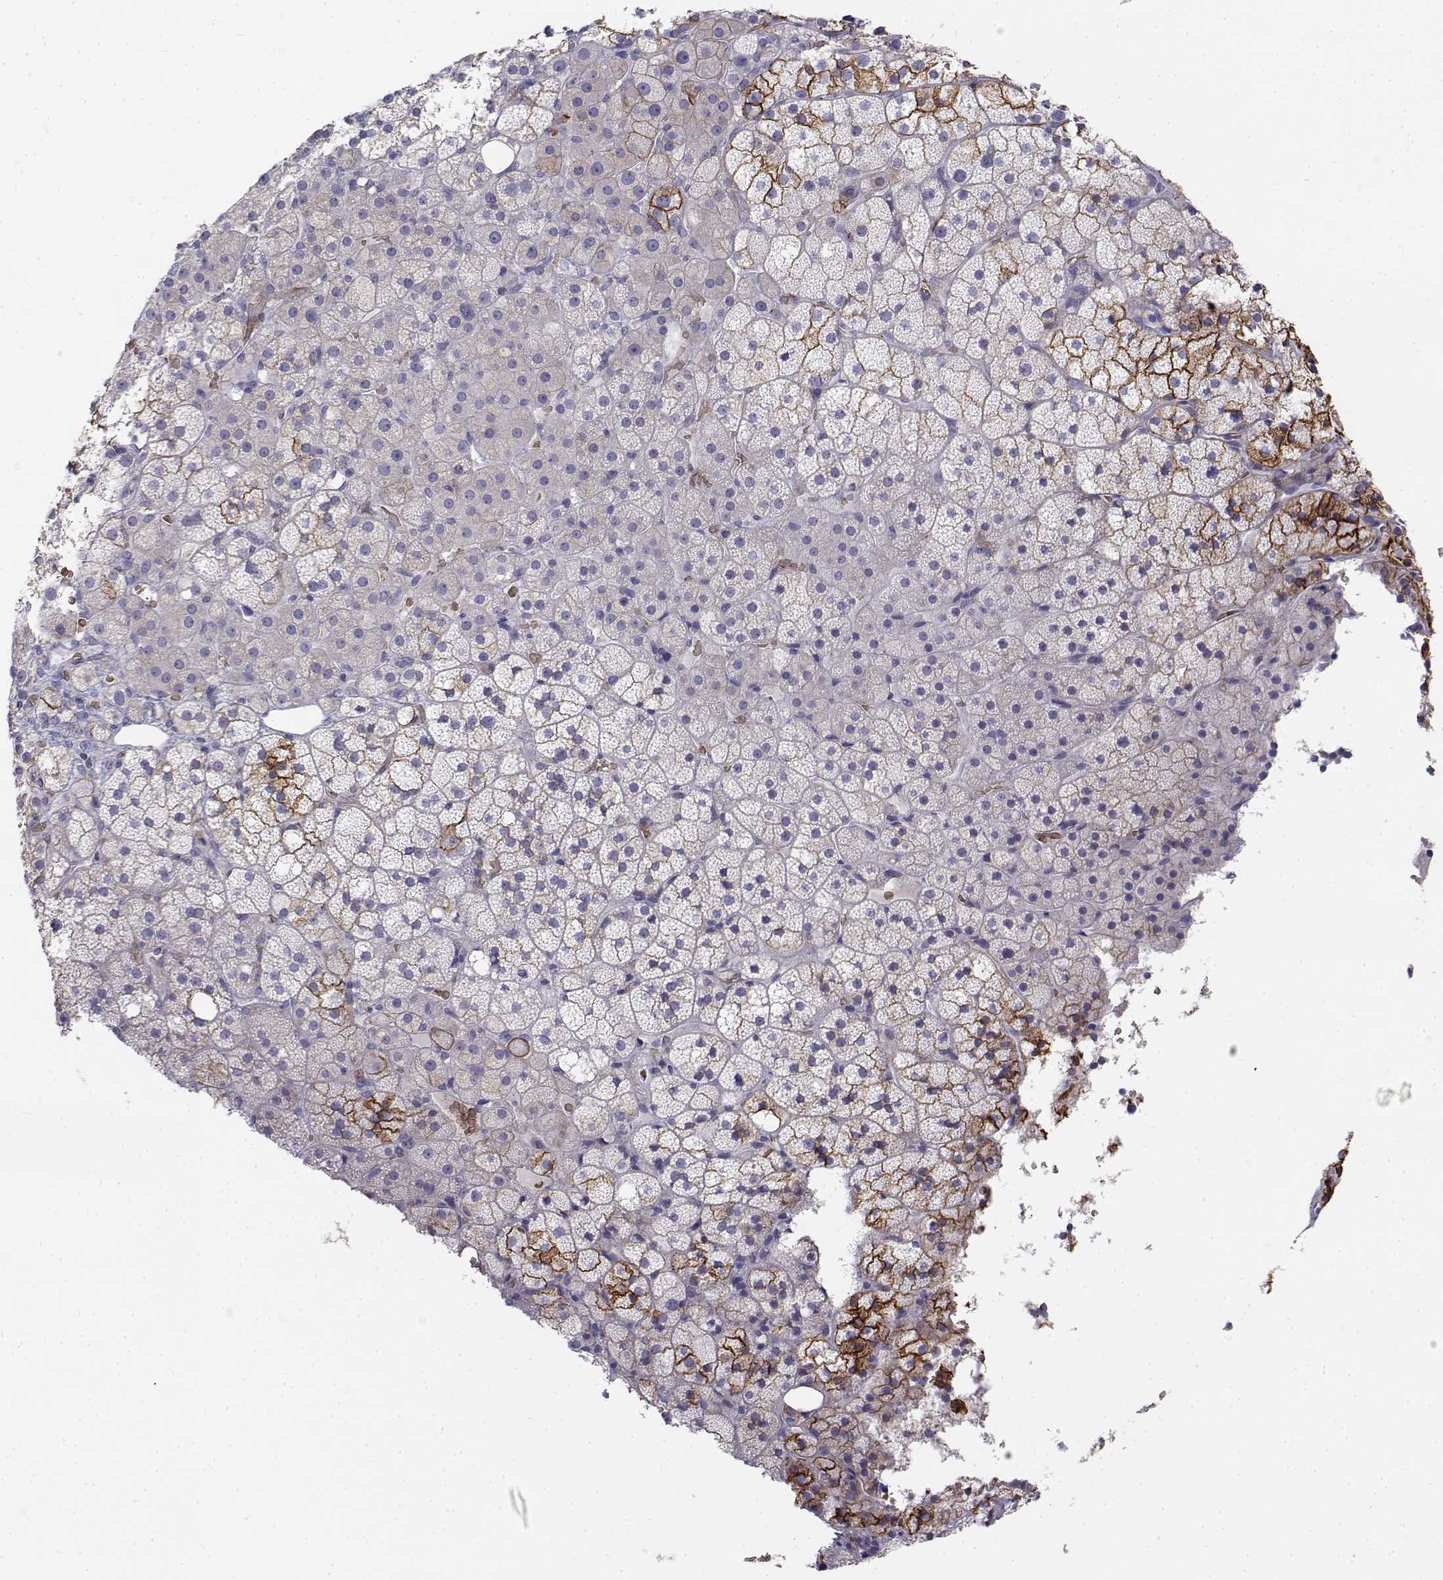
{"staining": {"intensity": "strong", "quantity": "25%-75%", "location": "cytoplasmic/membranous"}, "tissue": "adrenal gland", "cell_type": "Glandular cells", "image_type": "normal", "snomed": [{"axis": "morphology", "description": "Normal tissue, NOS"}, {"axis": "topography", "description": "Adrenal gland"}], "caption": "The micrograph exhibits staining of unremarkable adrenal gland, revealing strong cytoplasmic/membranous protein positivity (brown color) within glandular cells.", "gene": "CADM1", "patient": {"sex": "male", "age": 53}}